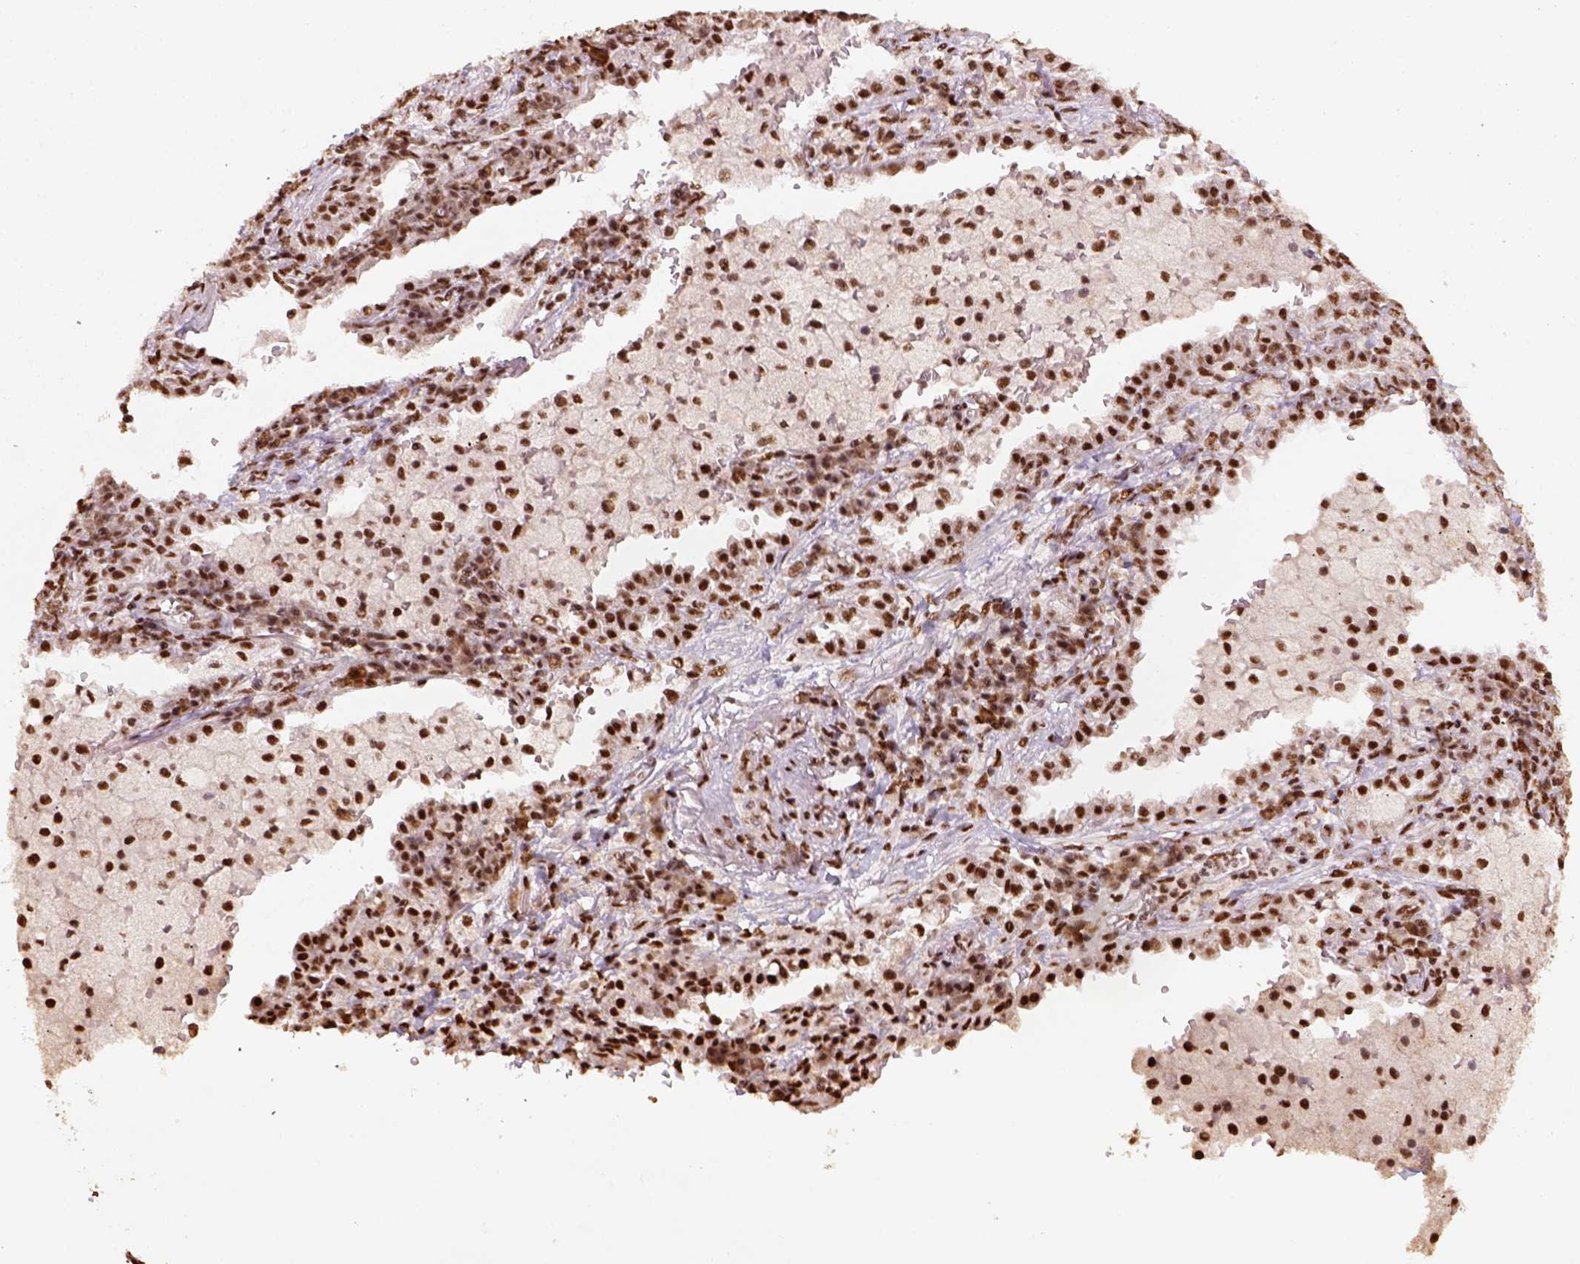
{"staining": {"intensity": "strong", "quantity": ">75%", "location": "nuclear"}, "tissue": "lung cancer", "cell_type": "Tumor cells", "image_type": "cancer", "snomed": [{"axis": "morphology", "description": "Adenocarcinoma, NOS"}, {"axis": "topography", "description": "Lung"}], "caption": "Approximately >75% of tumor cells in lung cancer (adenocarcinoma) show strong nuclear protein expression as visualized by brown immunohistochemical staining.", "gene": "CCAR1", "patient": {"sex": "male", "age": 57}}